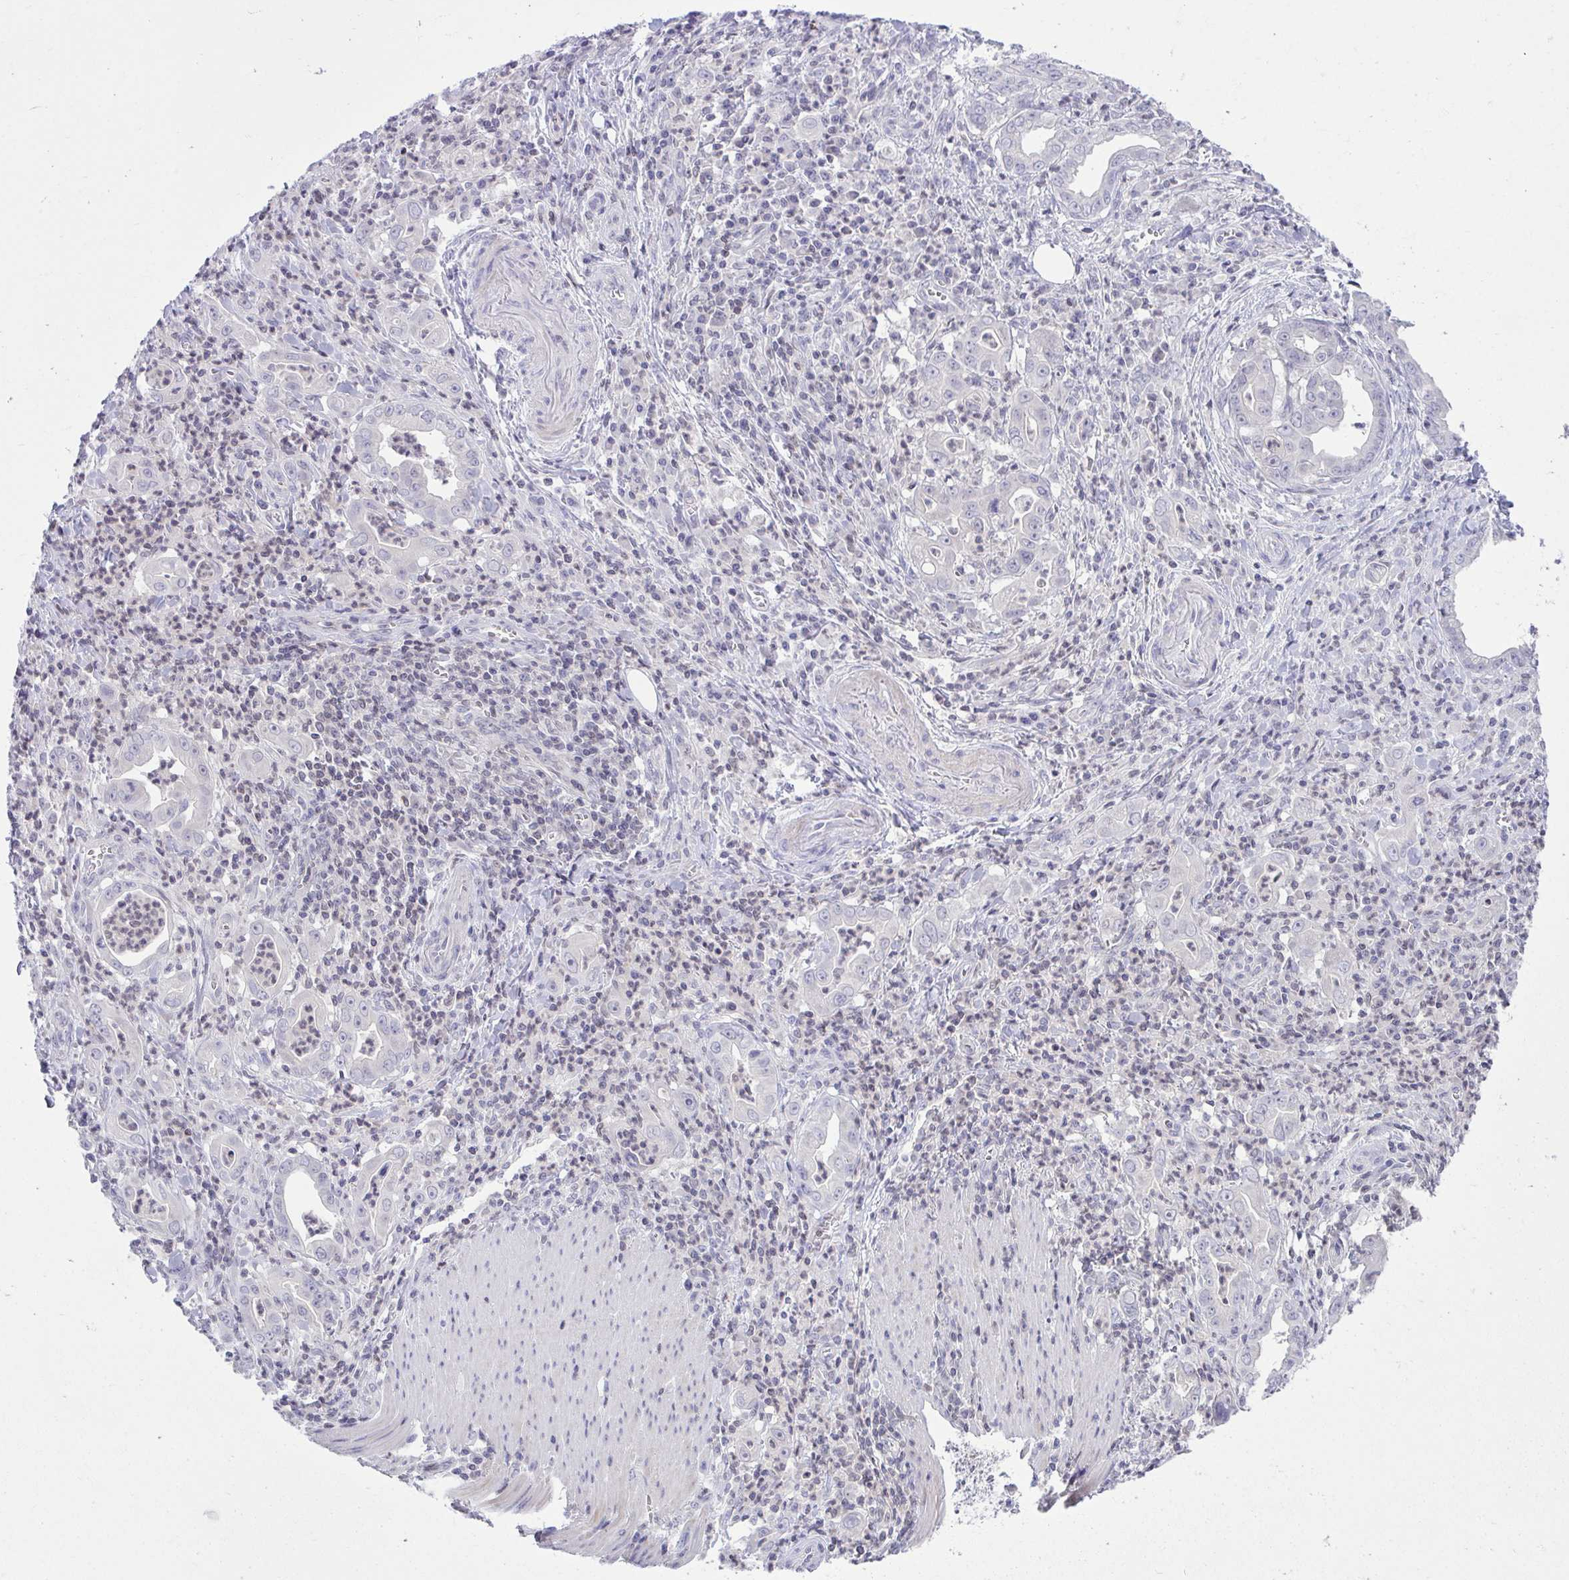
{"staining": {"intensity": "negative", "quantity": "none", "location": "none"}, "tissue": "stomach cancer", "cell_type": "Tumor cells", "image_type": "cancer", "snomed": [{"axis": "morphology", "description": "Adenocarcinoma, NOS"}, {"axis": "topography", "description": "Stomach, upper"}], "caption": "High magnification brightfield microscopy of adenocarcinoma (stomach) stained with DAB (3,3'-diaminobenzidine) (brown) and counterstained with hematoxylin (blue): tumor cells show no significant positivity. (Stains: DAB immunohistochemistry with hematoxylin counter stain, Microscopy: brightfield microscopy at high magnification).", "gene": "OR7A5", "patient": {"sex": "female", "age": 79}}